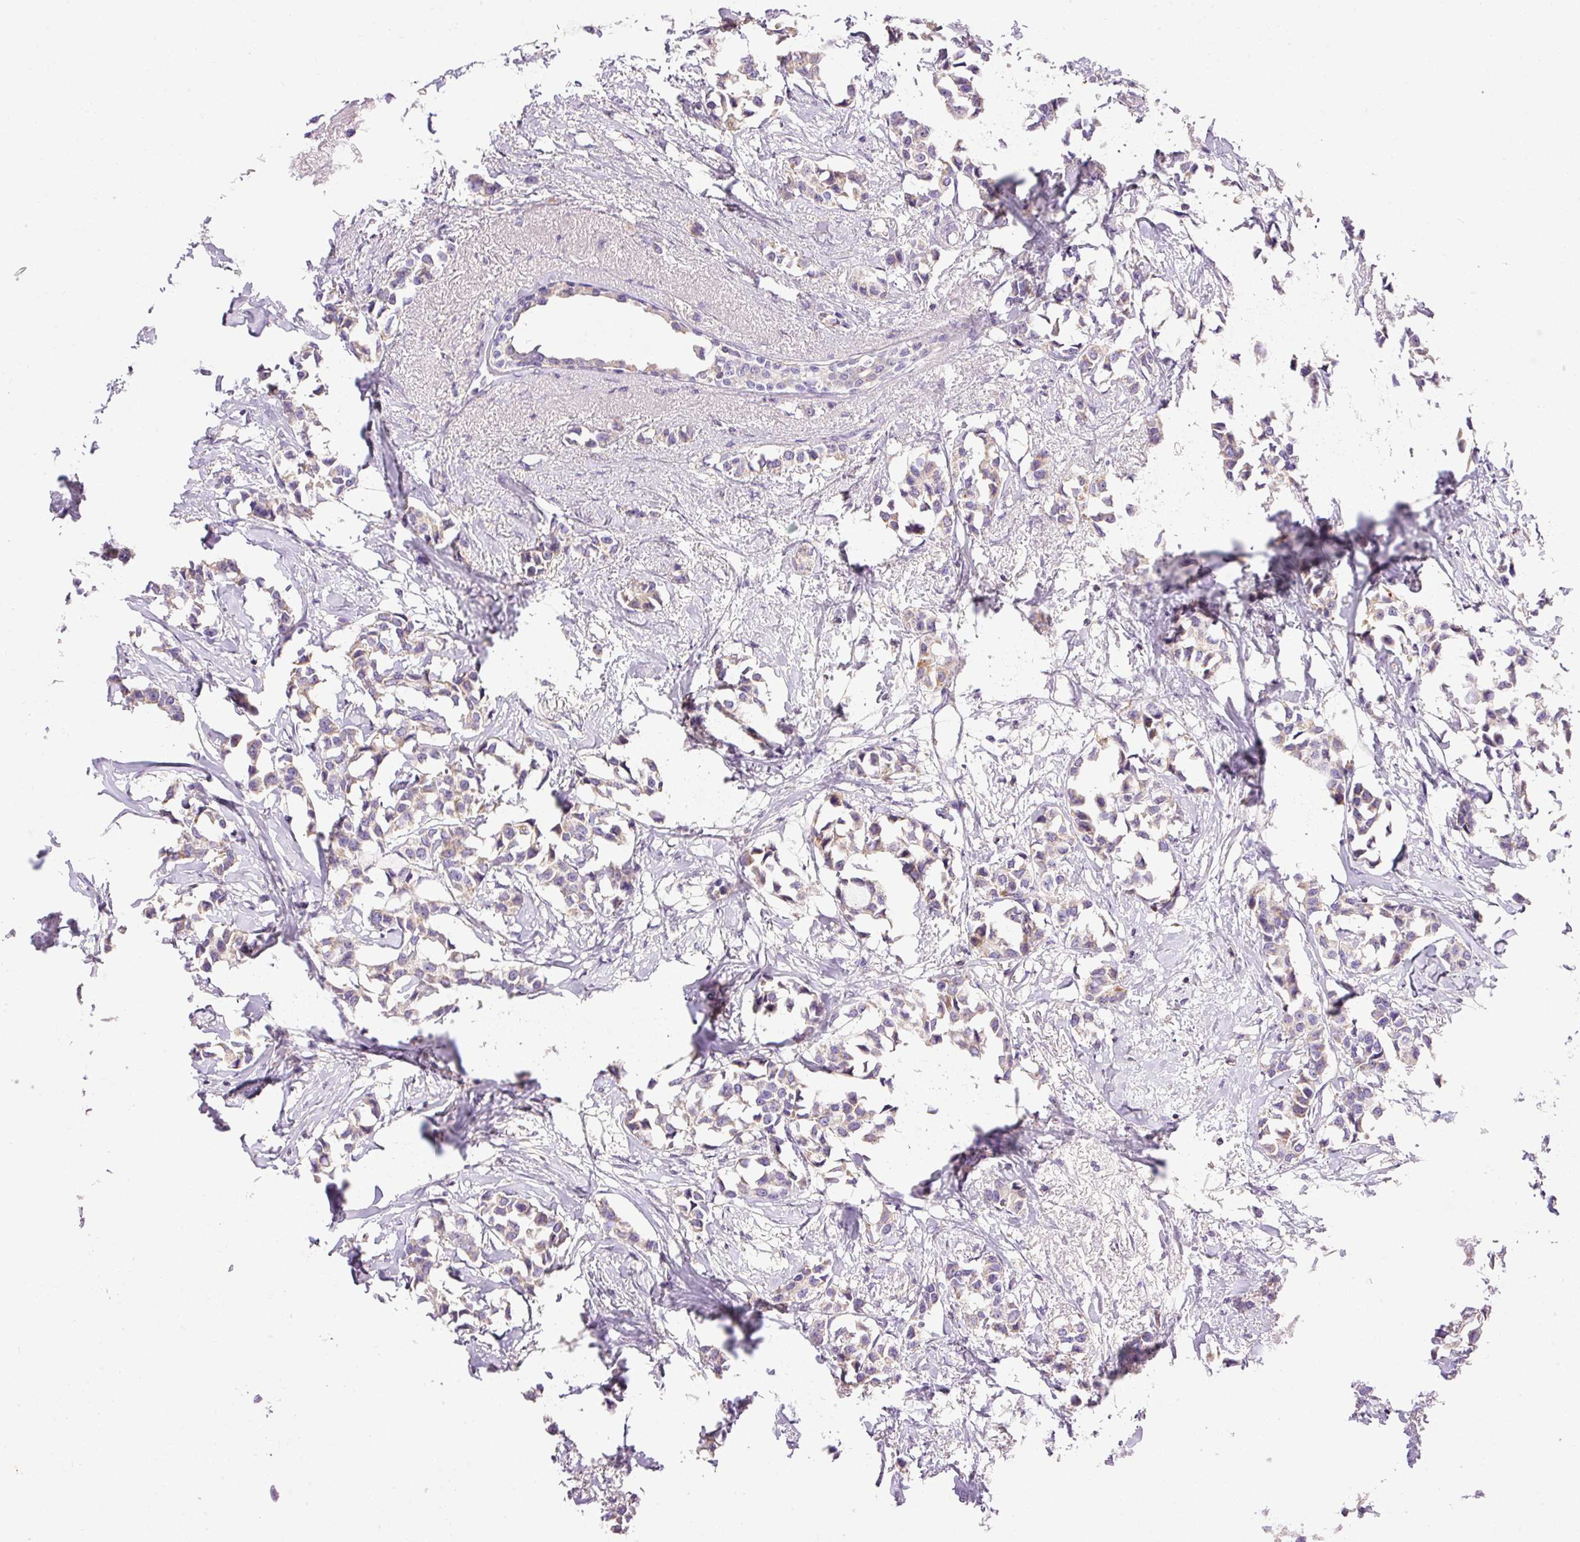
{"staining": {"intensity": "weak", "quantity": "<25%", "location": "cytoplasmic/membranous"}, "tissue": "breast cancer", "cell_type": "Tumor cells", "image_type": "cancer", "snomed": [{"axis": "morphology", "description": "Duct carcinoma"}, {"axis": "topography", "description": "Breast"}], "caption": "Protein analysis of breast infiltrating ductal carcinoma displays no significant staining in tumor cells.", "gene": "IMMT", "patient": {"sex": "female", "age": 73}}